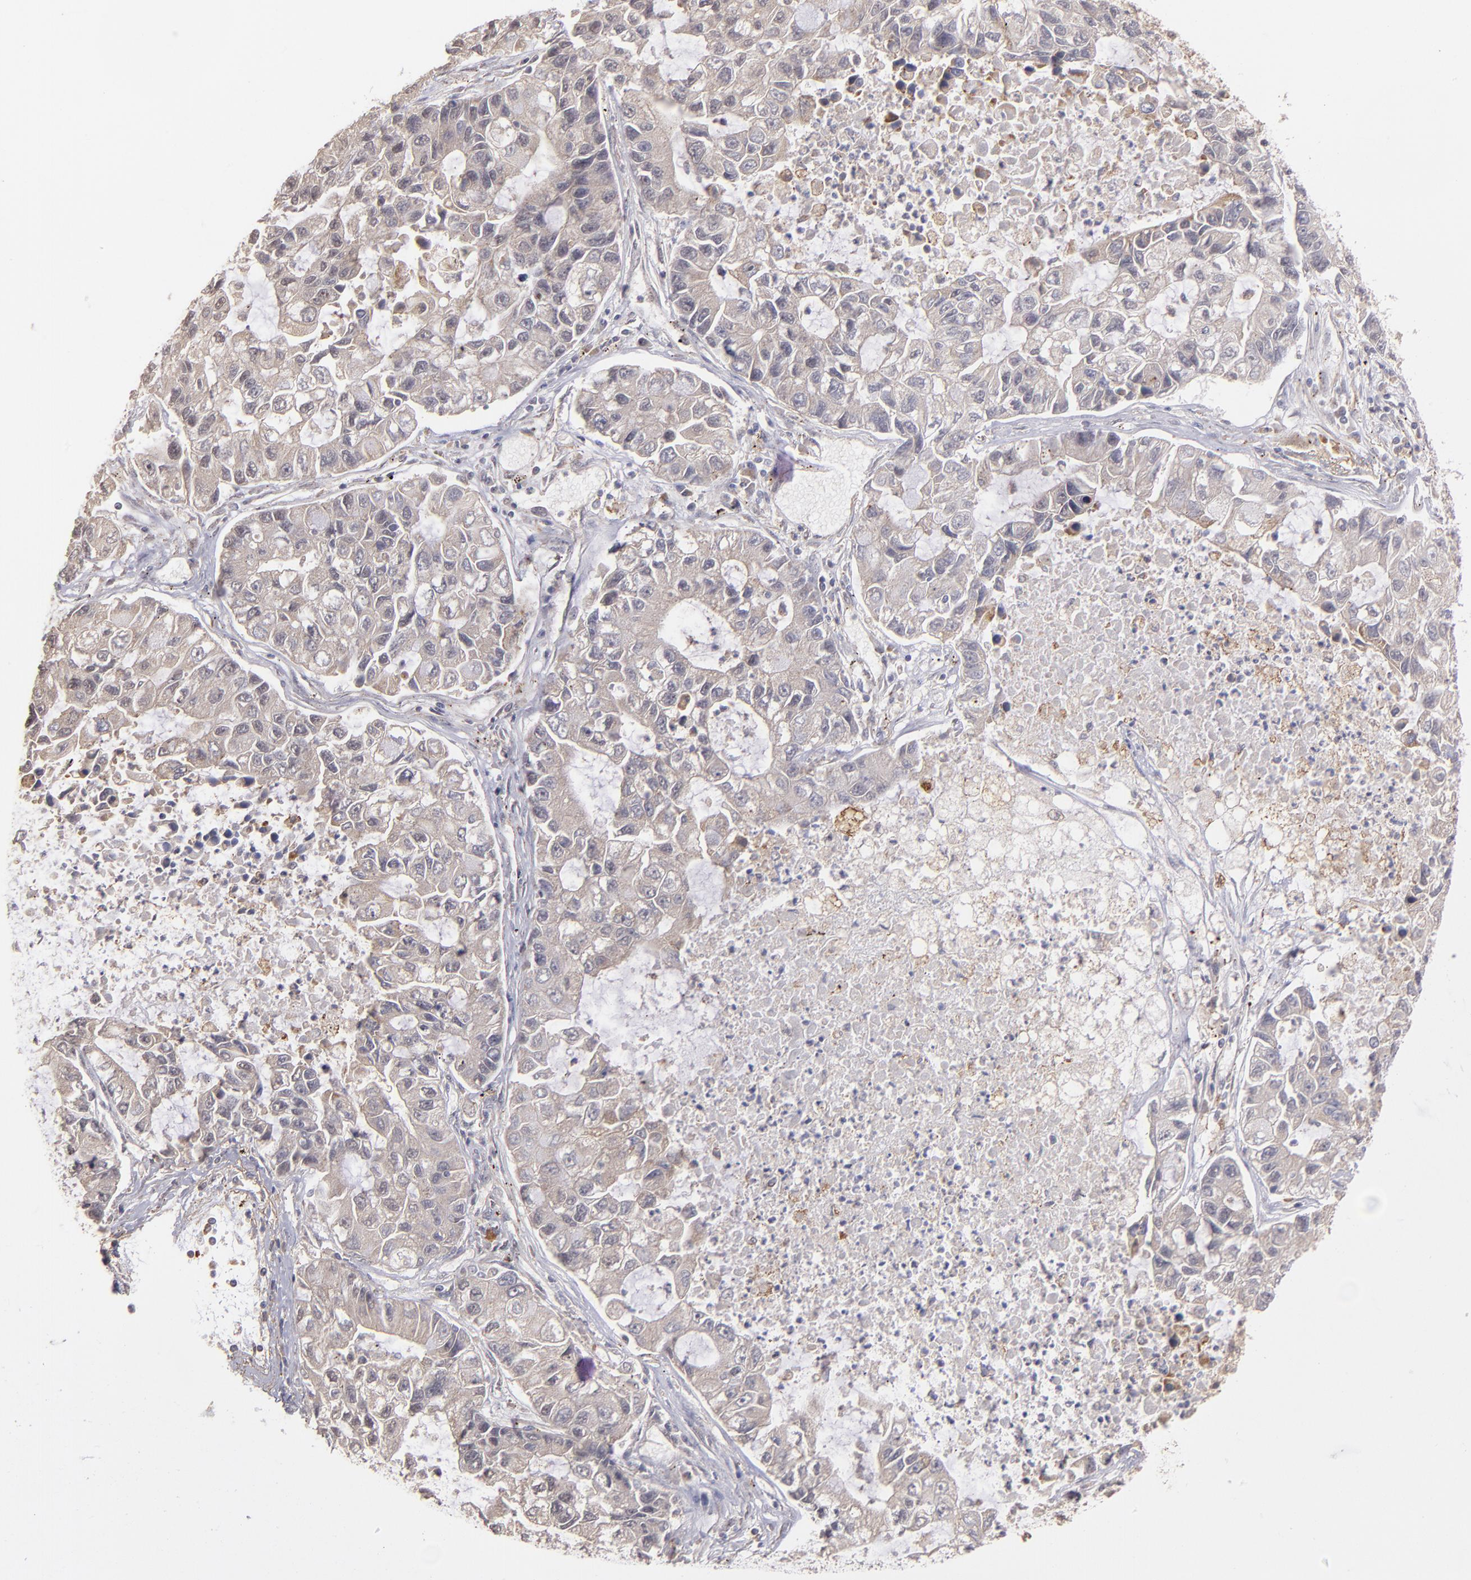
{"staining": {"intensity": "weak", "quantity": ">75%", "location": "cytoplasmic/membranous"}, "tissue": "lung cancer", "cell_type": "Tumor cells", "image_type": "cancer", "snomed": [{"axis": "morphology", "description": "Adenocarcinoma, NOS"}, {"axis": "topography", "description": "Lung"}], "caption": "The histopathology image exhibits staining of adenocarcinoma (lung), revealing weak cytoplasmic/membranous protein staining (brown color) within tumor cells.", "gene": "ZFYVE1", "patient": {"sex": "female", "age": 51}}